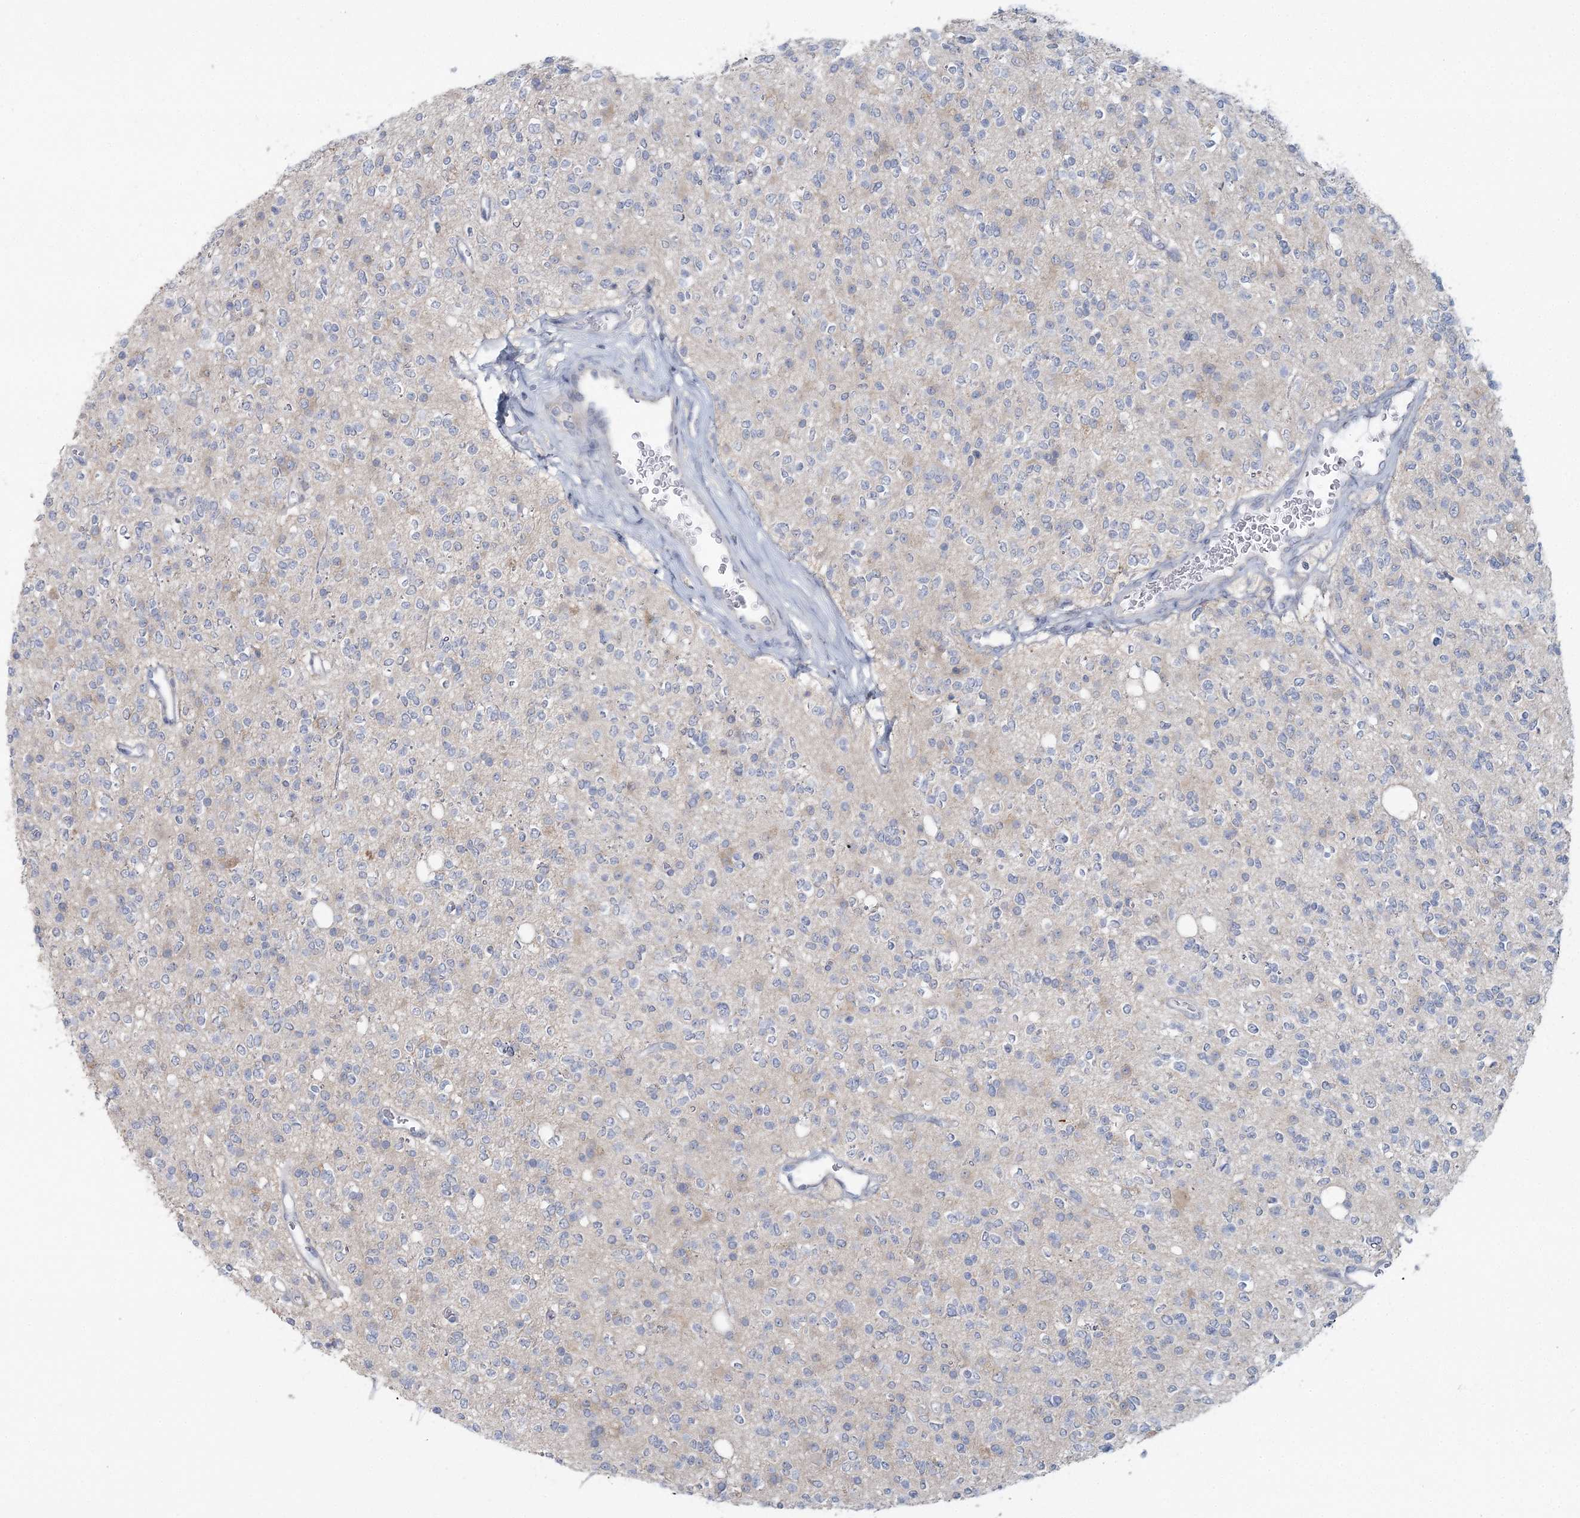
{"staining": {"intensity": "negative", "quantity": "none", "location": "none"}, "tissue": "glioma", "cell_type": "Tumor cells", "image_type": "cancer", "snomed": [{"axis": "morphology", "description": "Glioma, malignant, High grade"}, {"axis": "topography", "description": "Brain"}], "caption": "Tumor cells are negative for protein expression in human malignant glioma (high-grade). (Immunohistochemistry (ihc), brightfield microscopy, high magnification).", "gene": "CMBL", "patient": {"sex": "male", "age": 34}}